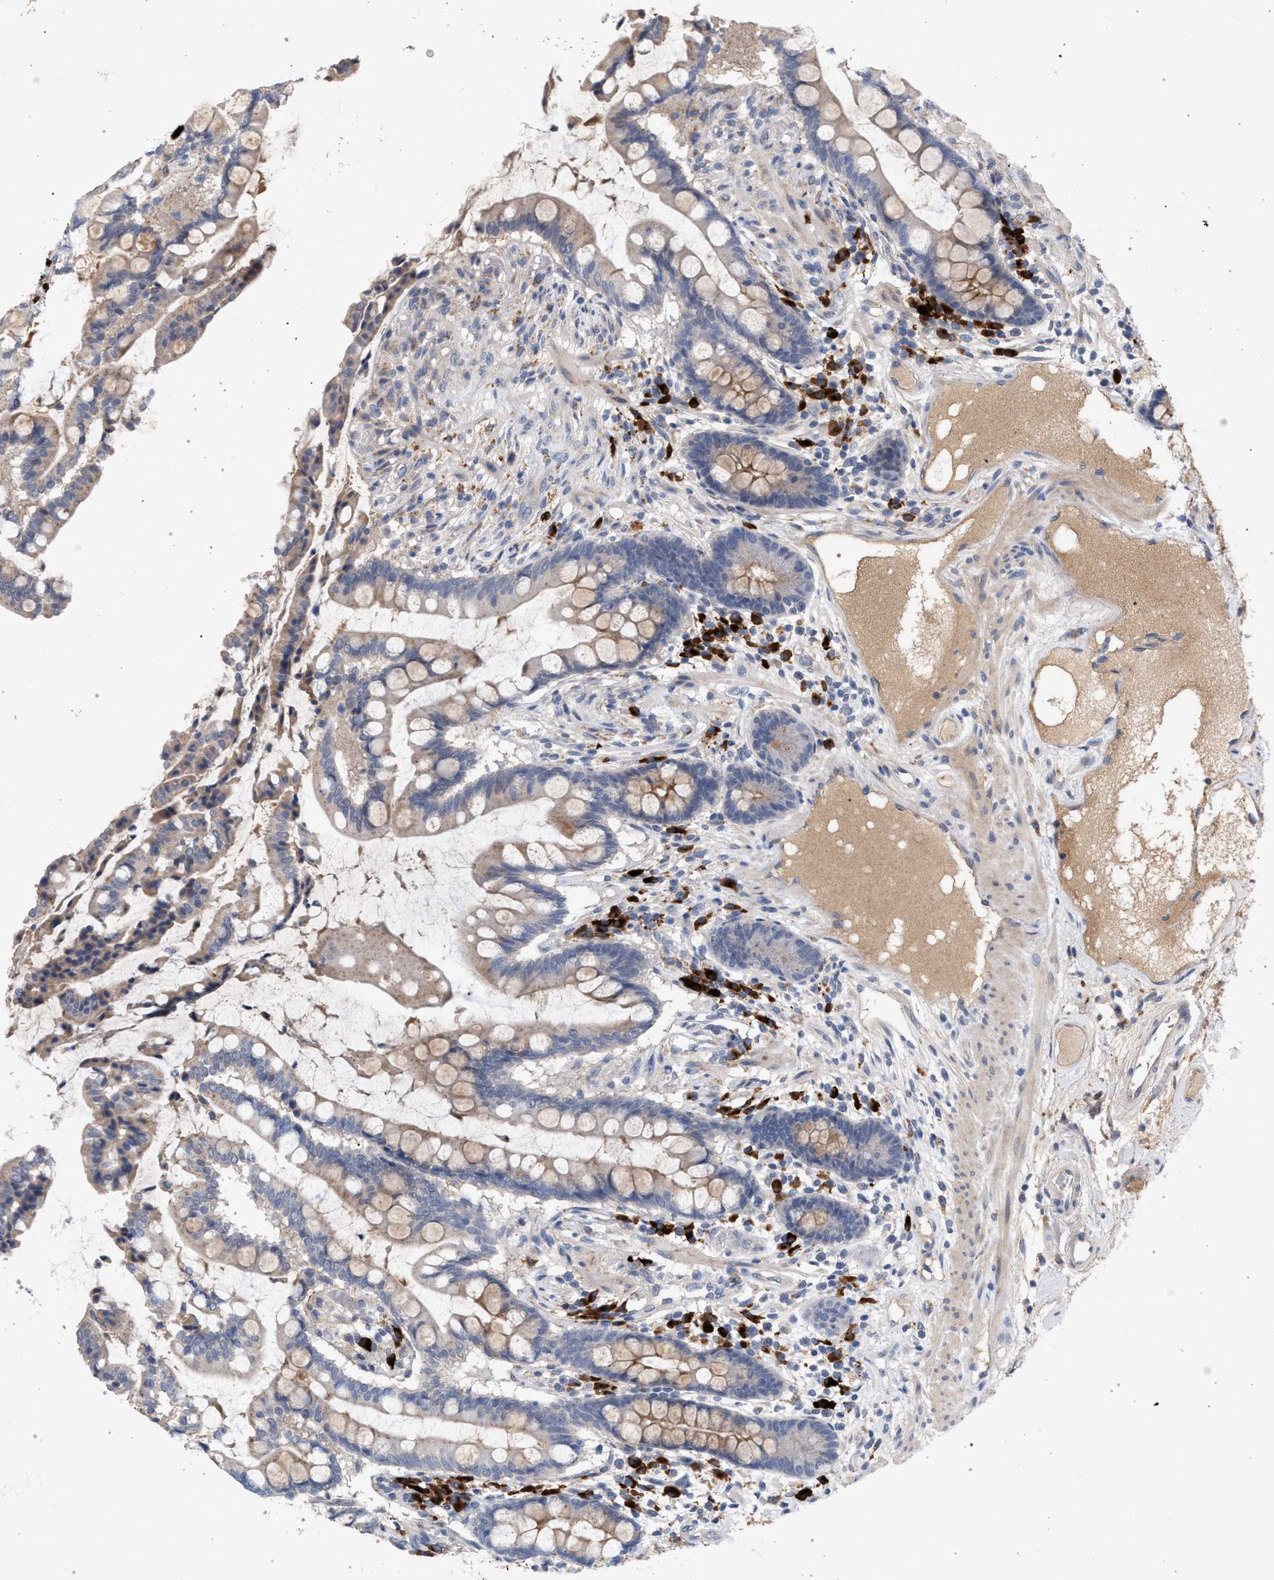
{"staining": {"intensity": "negative", "quantity": "none", "location": "none"}, "tissue": "colon", "cell_type": "Endothelial cells", "image_type": "normal", "snomed": [{"axis": "morphology", "description": "Normal tissue, NOS"}, {"axis": "topography", "description": "Colon"}], "caption": "Micrograph shows no significant protein expression in endothelial cells of normal colon.", "gene": "MAMDC2", "patient": {"sex": "male", "age": 73}}